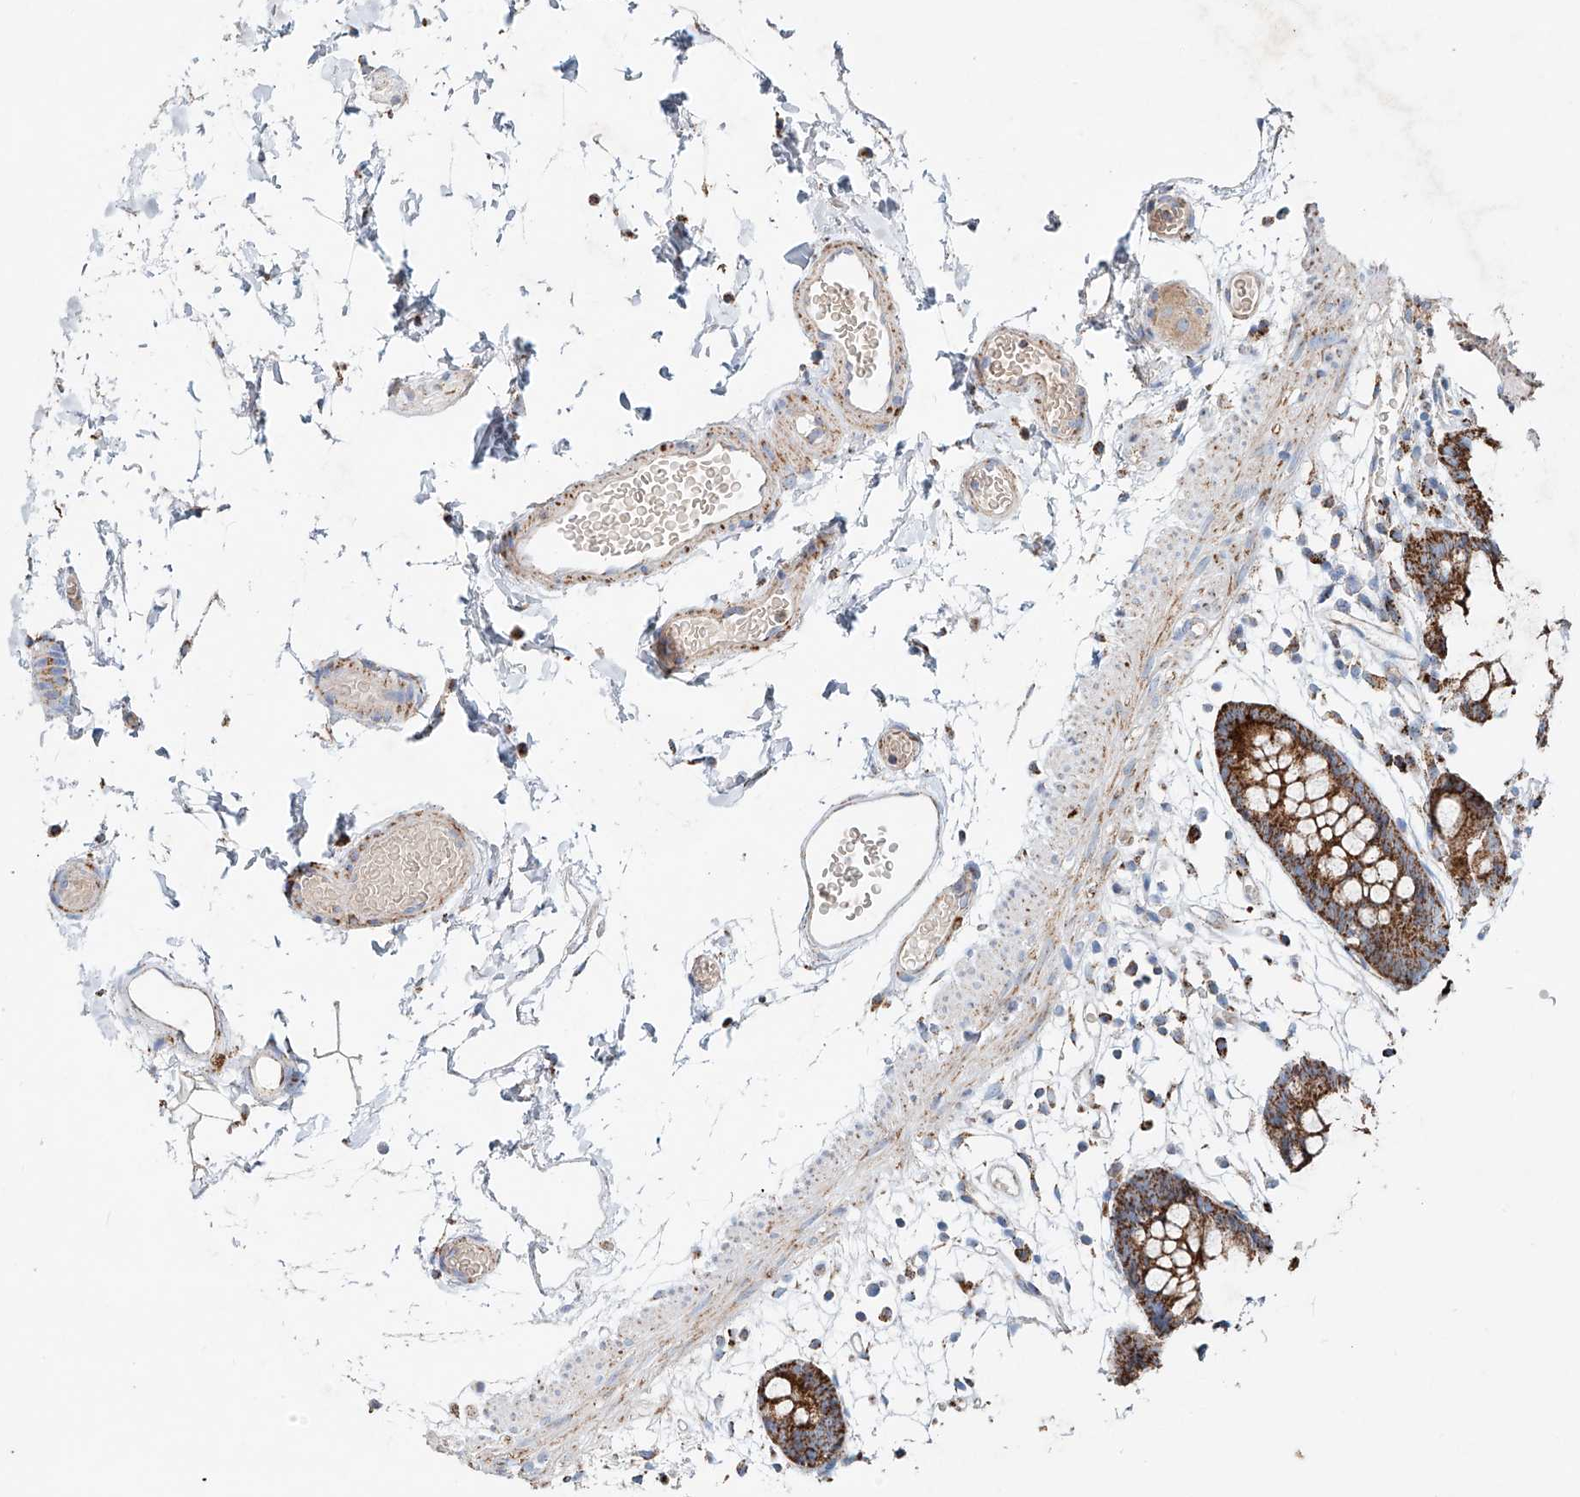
{"staining": {"intensity": "moderate", "quantity": "<25%", "location": "cytoplasmic/membranous"}, "tissue": "colon", "cell_type": "Endothelial cells", "image_type": "normal", "snomed": [{"axis": "morphology", "description": "Normal tissue, NOS"}, {"axis": "topography", "description": "Colon"}], "caption": "IHC staining of benign colon, which shows low levels of moderate cytoplasmic/membranous positivity in about <25% of endothelial cells indicating moderate cytoplasmic/membranous protein positivity. The staining was performed using DAB (brown) for protein detection and nuclei were counterstained in hematoxylin (blue).", "gene": "CARD10", "patient": {"sex": "male", "age": 56}}